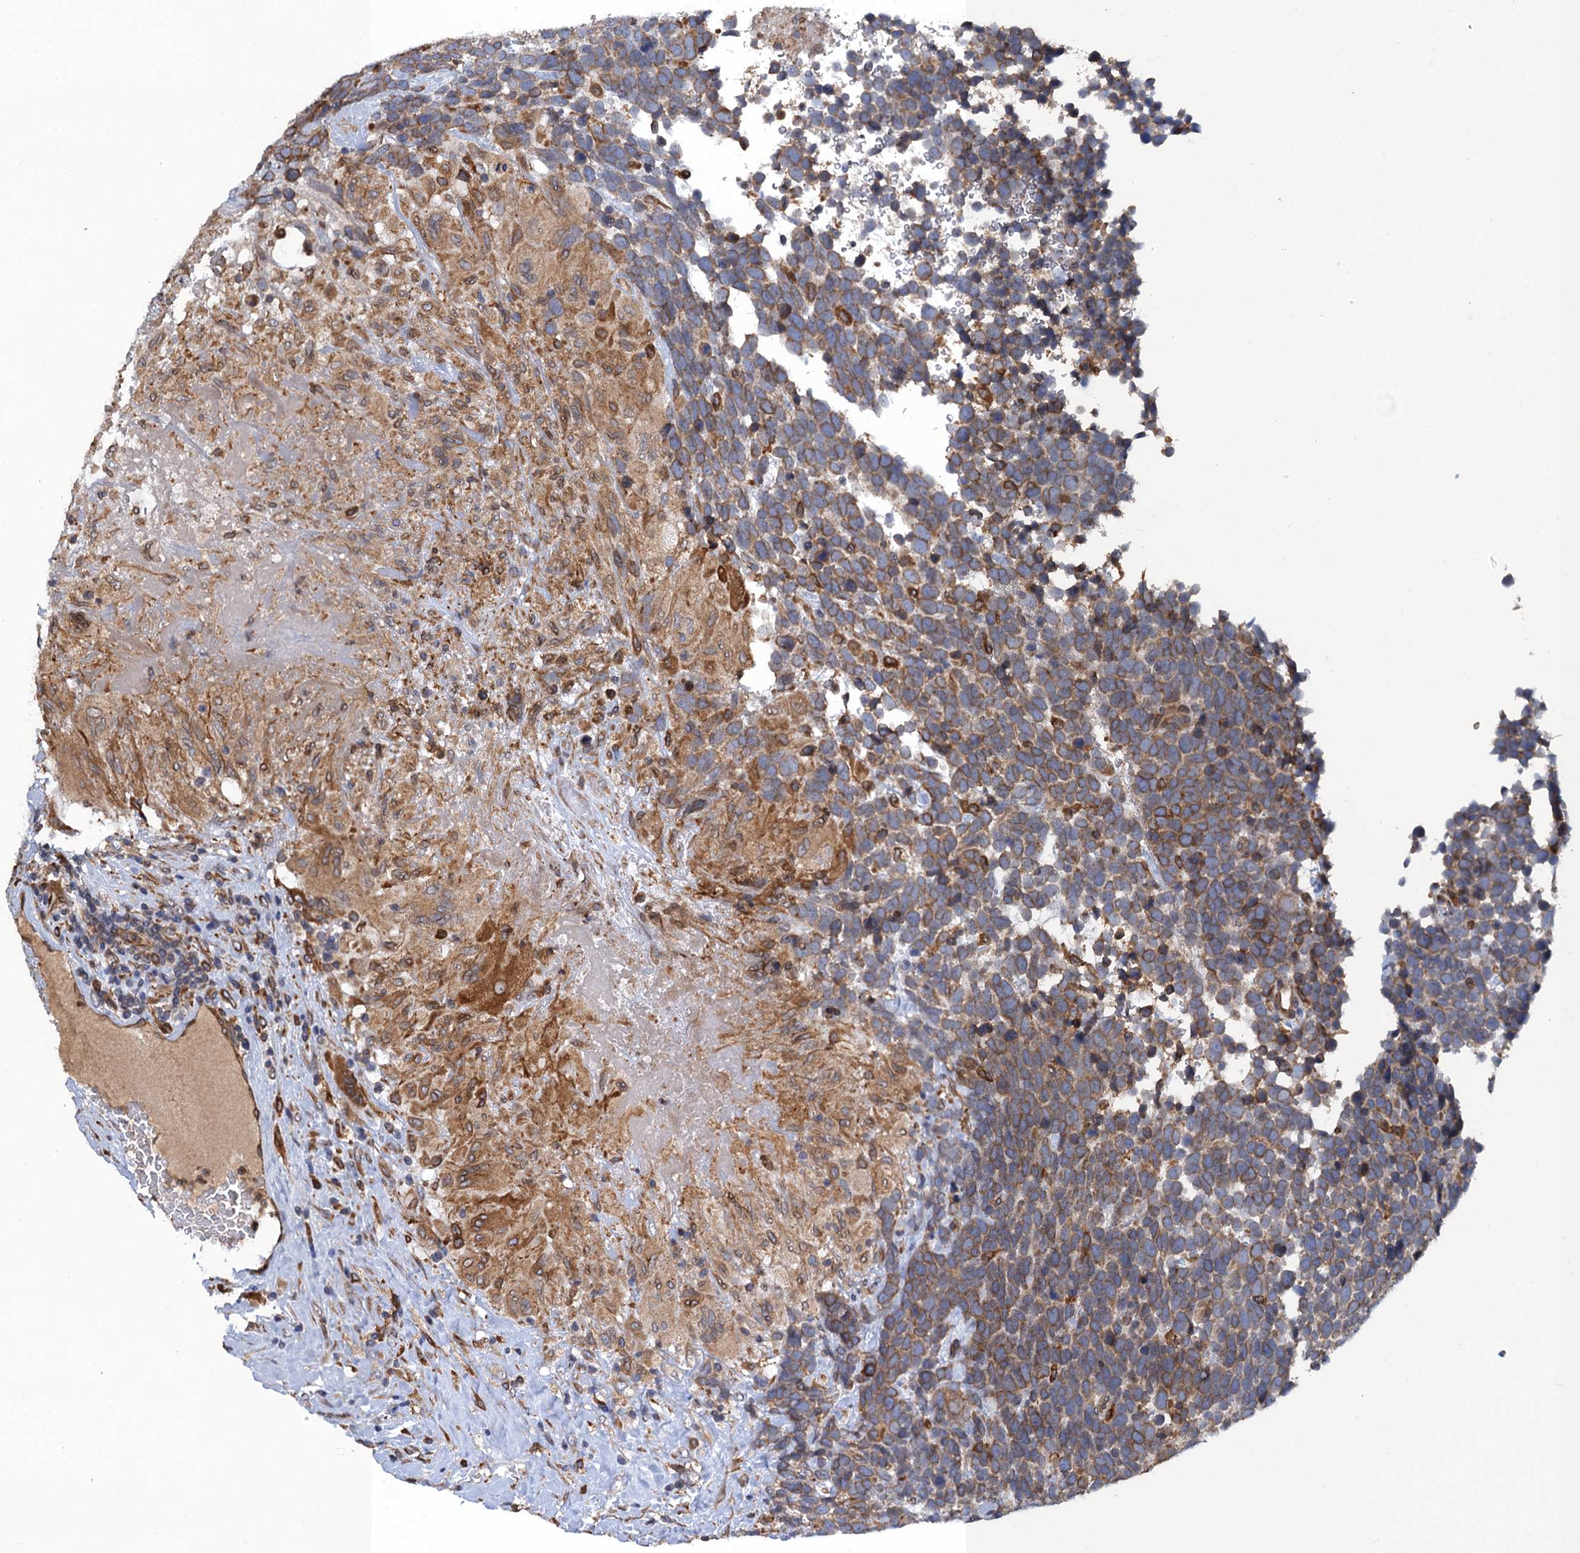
{"staining": {"intensity": "weak", "quantity": ">75%", "location": "cytoplasmic/membranous"}, "tissue": "urothelial cancer", "cell_type": "Tumor cells", "image_type": "cancer", "snomed": [{"axis": "morphology", "description": "Urothelial carcinoma, High grade"}, {"axis": "topography", "description": "Urinary bladder"}], "caption": "High-magnification brightfield microscopy of high-grade urothelial carcinoma stained with DAB (brown) and counterstained with hematoxylin (blue). tumor cells exhibit weak cytoplasmic/membranous expression is appreciated in about>75% of cells.", "gene": "ARMC5", "patient": {"sex": "female", "age": 82}}